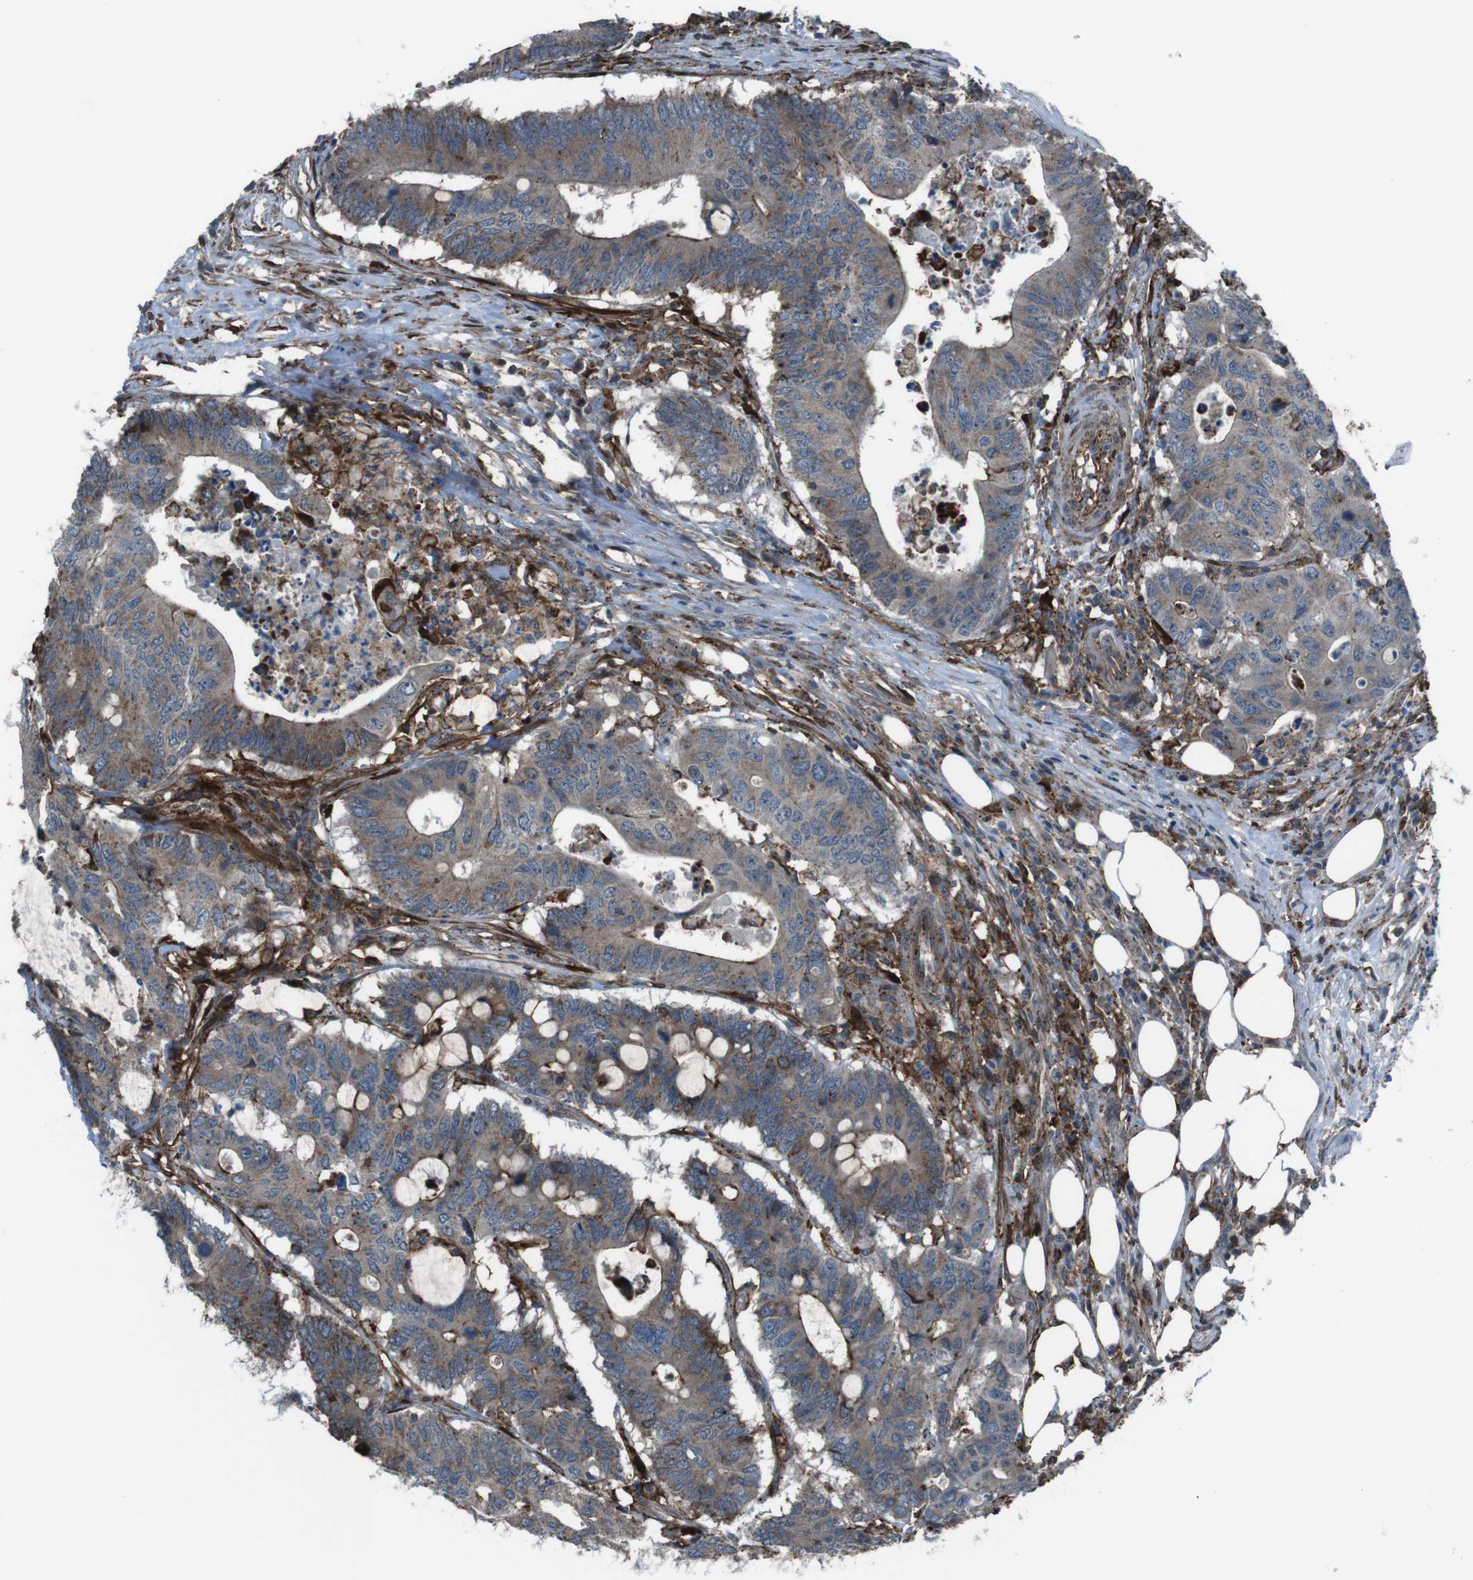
{"staining": {"intensity": "moderate", "quantity": ">75%", "location": "cytoplasmic/membranous"}, "tissue": "colorectal cancer", "cell_type": "Tumor cells", "image_type": "cancer", "snomed": [{"axis": "morphology", "description": "Adenocarcinoma, NOS"}, {"axis": "topography", "description": "Colon"}], "caption": "A micrograph of human colorectal cancer (adenocarcinoma) stained for a protein displays moderate cytoplasmic/membranous brown staining in tumor cells. (DAB (3,3'-diaminobenzidine) IHC with brightfield microscopy, high magnification).", "gene": "GDF10", "patient": {"sex": "male", "age": 71}}